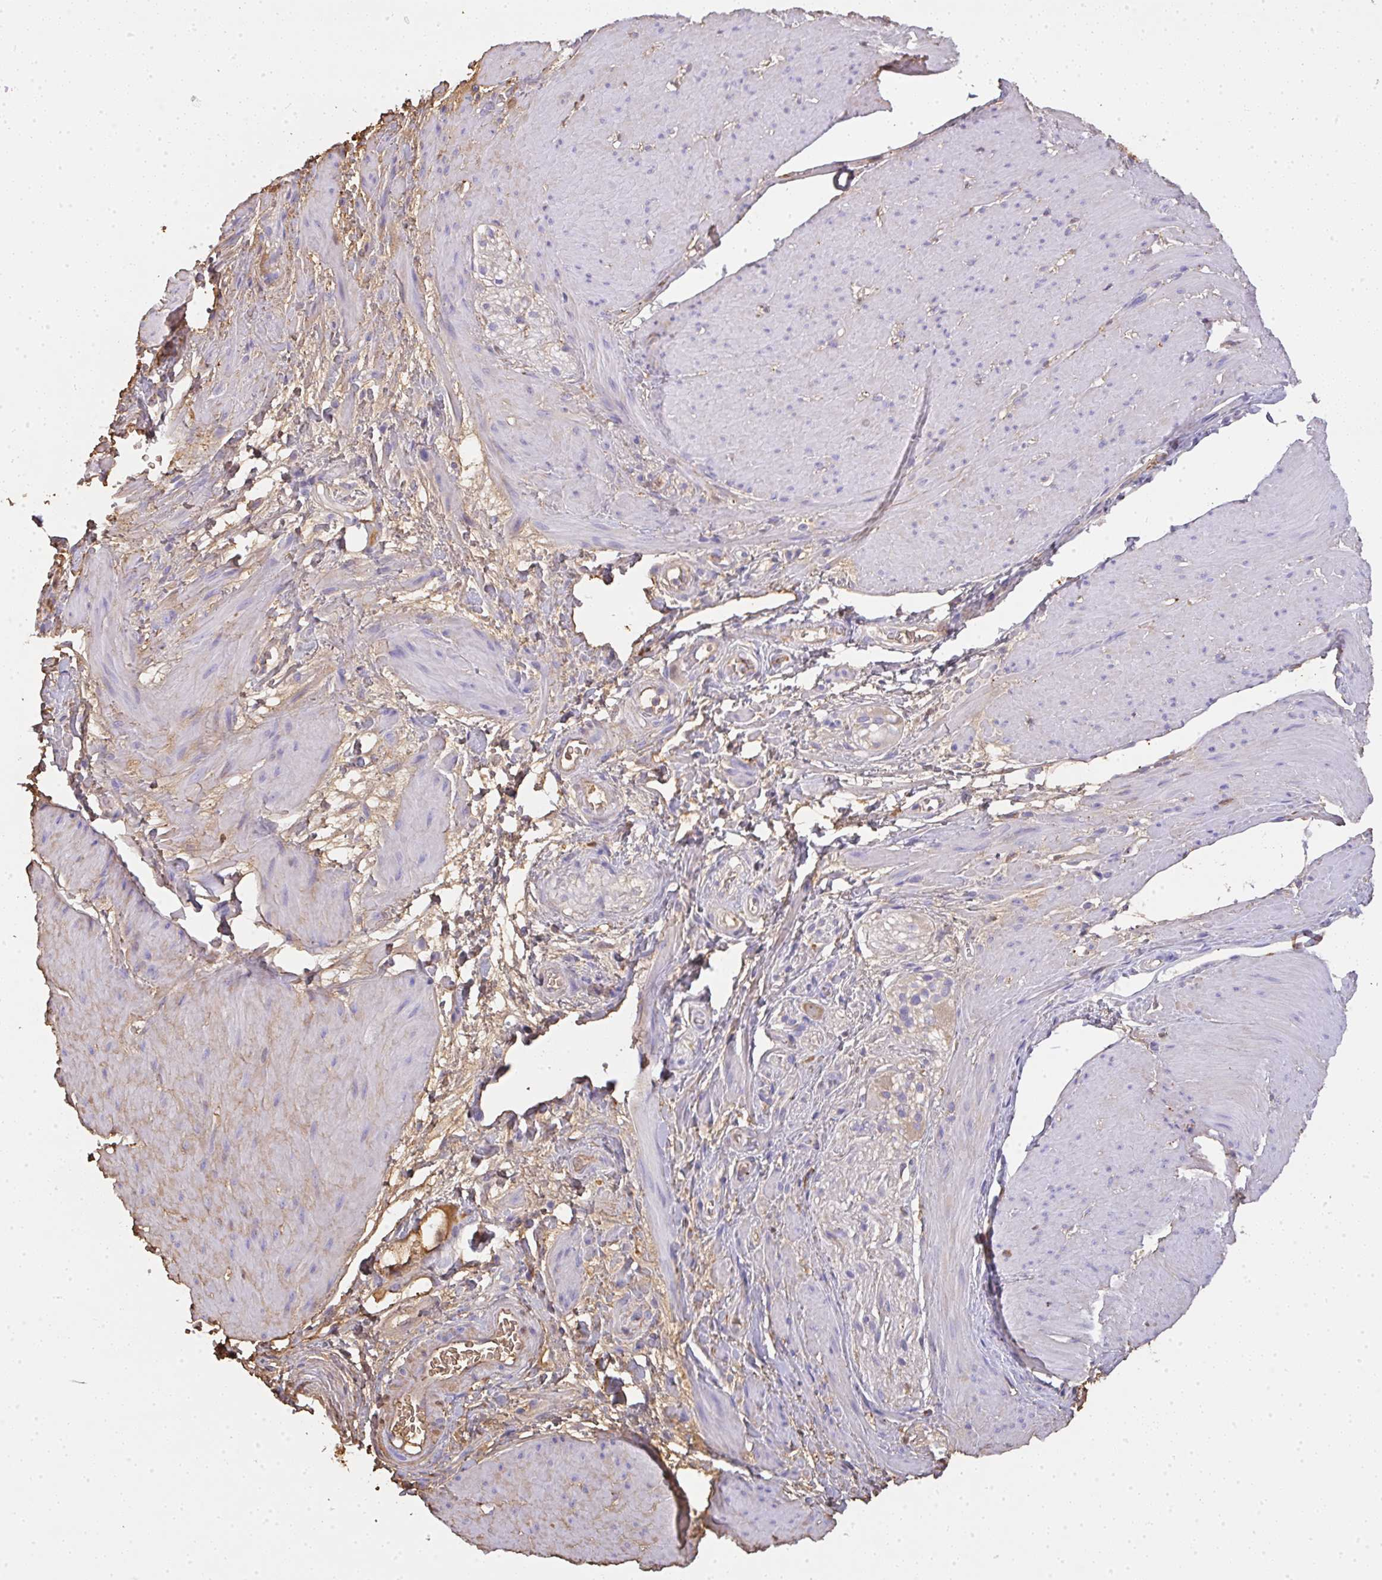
{"staining": {"intensity": "weak", "quantity": "<25%", "location": "cytoplasmic/membranous"}, "tissue": "smooth muscle", "cell_type": "Smooth muscle cells", "image_type": "normal", "snomed": [{"axis": "morphology", "description": "Normal tissue, NOS"}, {"axis": "topography", "description": "Smooth muscle"}, {"axis": "topography", "description": "Rectum"}], "caption": "Immunohistochemical staining of unremarkable human smooth muscle shows no significant positivity in smooth muscle cells.", "gene": "SMYD5", "patient": {"sex": "male", "age": 53}}